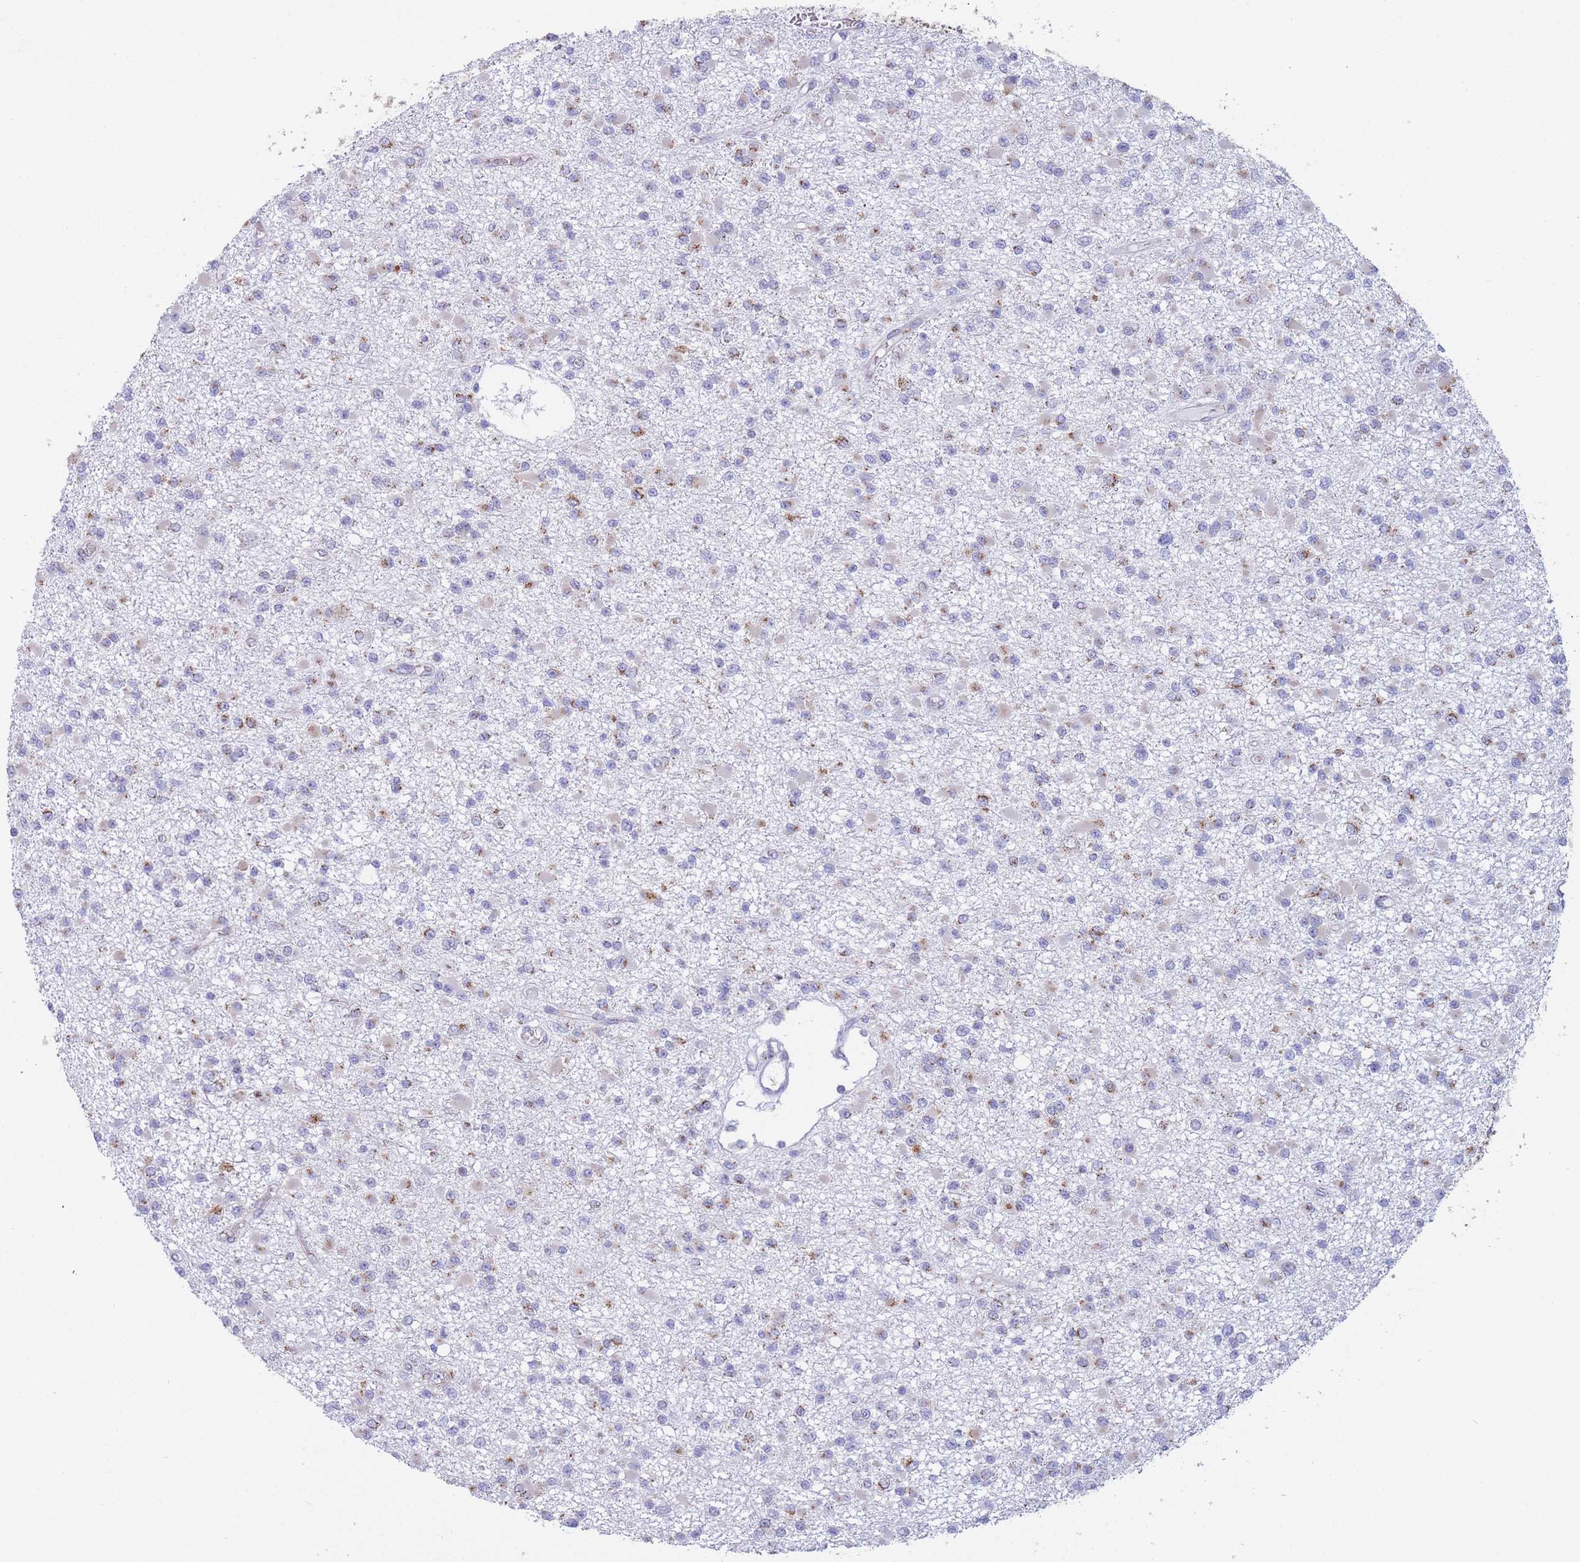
{"staining": {"intensity": "moderate", "quantity": "<25%", "location": "cytoplasmic/membranous"}, "tissue": "glioma", "cell_type": "Tumor cells", "image_type": "cancer", "snomed": [{"axis": "morphology", "description": "Glioma, malignant, Low grade"}, {"axis": "topography", "description": "Brain"}], "caption": "Immunohistochemical staining of malignant glioma (low-grade) exhibits low levels of moderate cytoplasmic/membranous positivity in about <25% of tumor cells.", "gene": "MRPL30", "patient": {"sex": "female", "age": 22}}